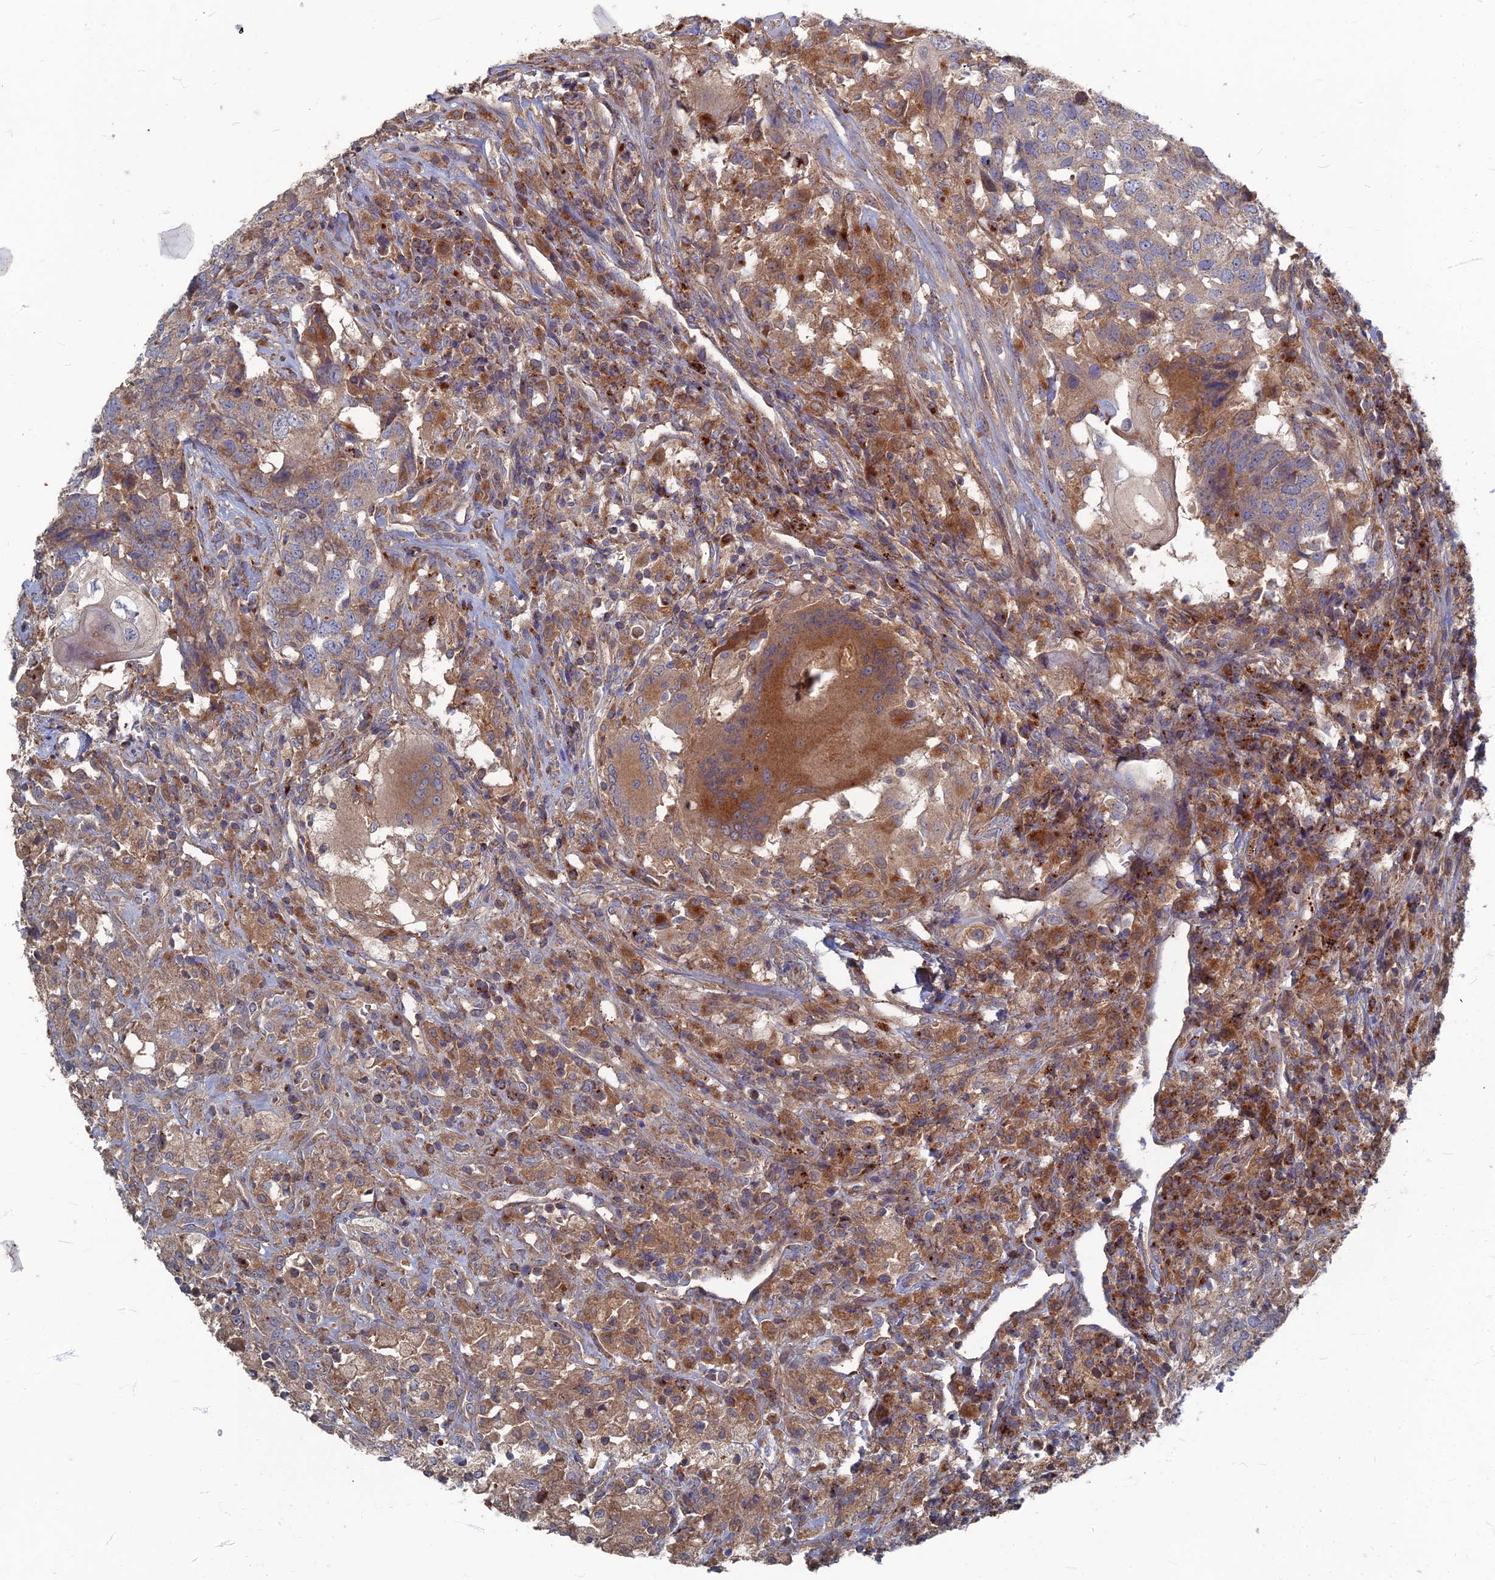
{"staining": {"intensity": "moderate", "quantity": "25%-75%", "location": "cytoplasmic/membranous"}, "tissue": "head and neck cancer", "cell_type": "Tumor cells", "image_type": "cancer", "snomed": [{"axis": "morphology", "description": "Squamous cell carcinoma, NOS"}, {"axis": "topography", "description": "Head-Neck"}], "caption": "An immunohistochemistry image of tumor tissue is shown. Protein staining in brown highlights moderate cytoplasmic/membranous positivity in head and neck squamous cell carcinoma within tumor cells.", "gene": "PPCDC", "patient": {"sex": "male", "age": 66}}